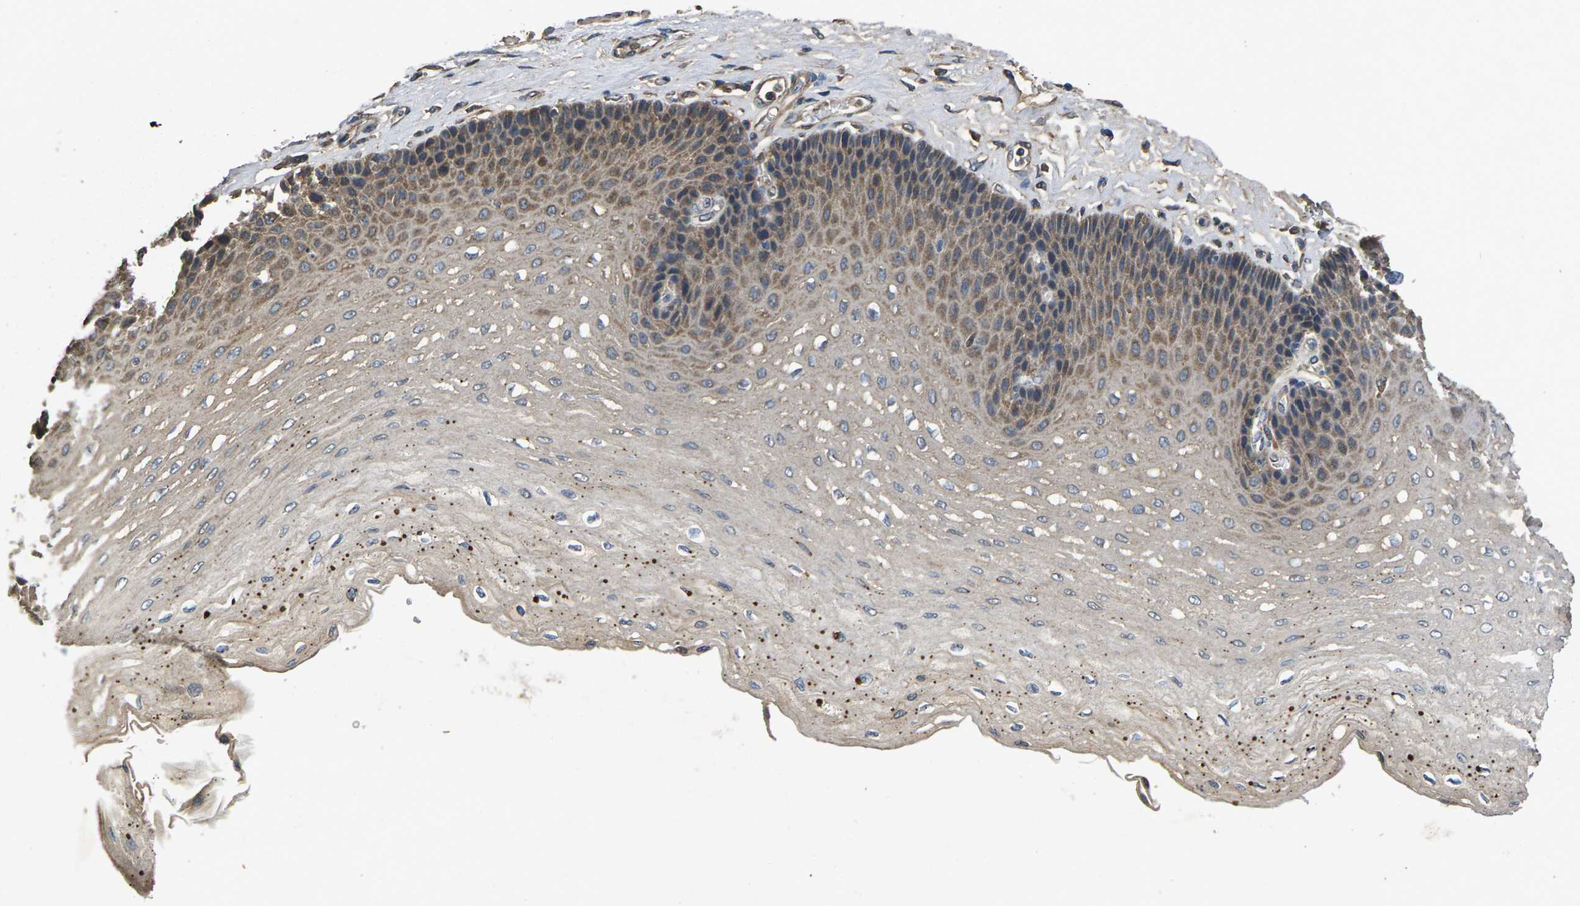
{"staining": {"intensity": "moderate", "quantity": "25%-75%", "location": "cytoplasmic/membranous"}, "tissue": "esophagus", "cell_type": "Squamous epithelial cells", "image_type": "normal", "snomed": [{"axis": "morphology", "description": "Normal tissue, NOS"}, {"axis": "topography", "description": "Esophagus"}], "caption": "IHC photomicrograph of normal esophagus: esophagus stained using immunohistochemistry (IHC) displays medium levels of moderate protein expression localized specifically in the cytoplasmic/membranous of squamous epithelial cells, appearing as a cytoplasmic/membranous brown color.", "gene": "B4GAT1", "patient": {"sex": "female", "age": 72}}